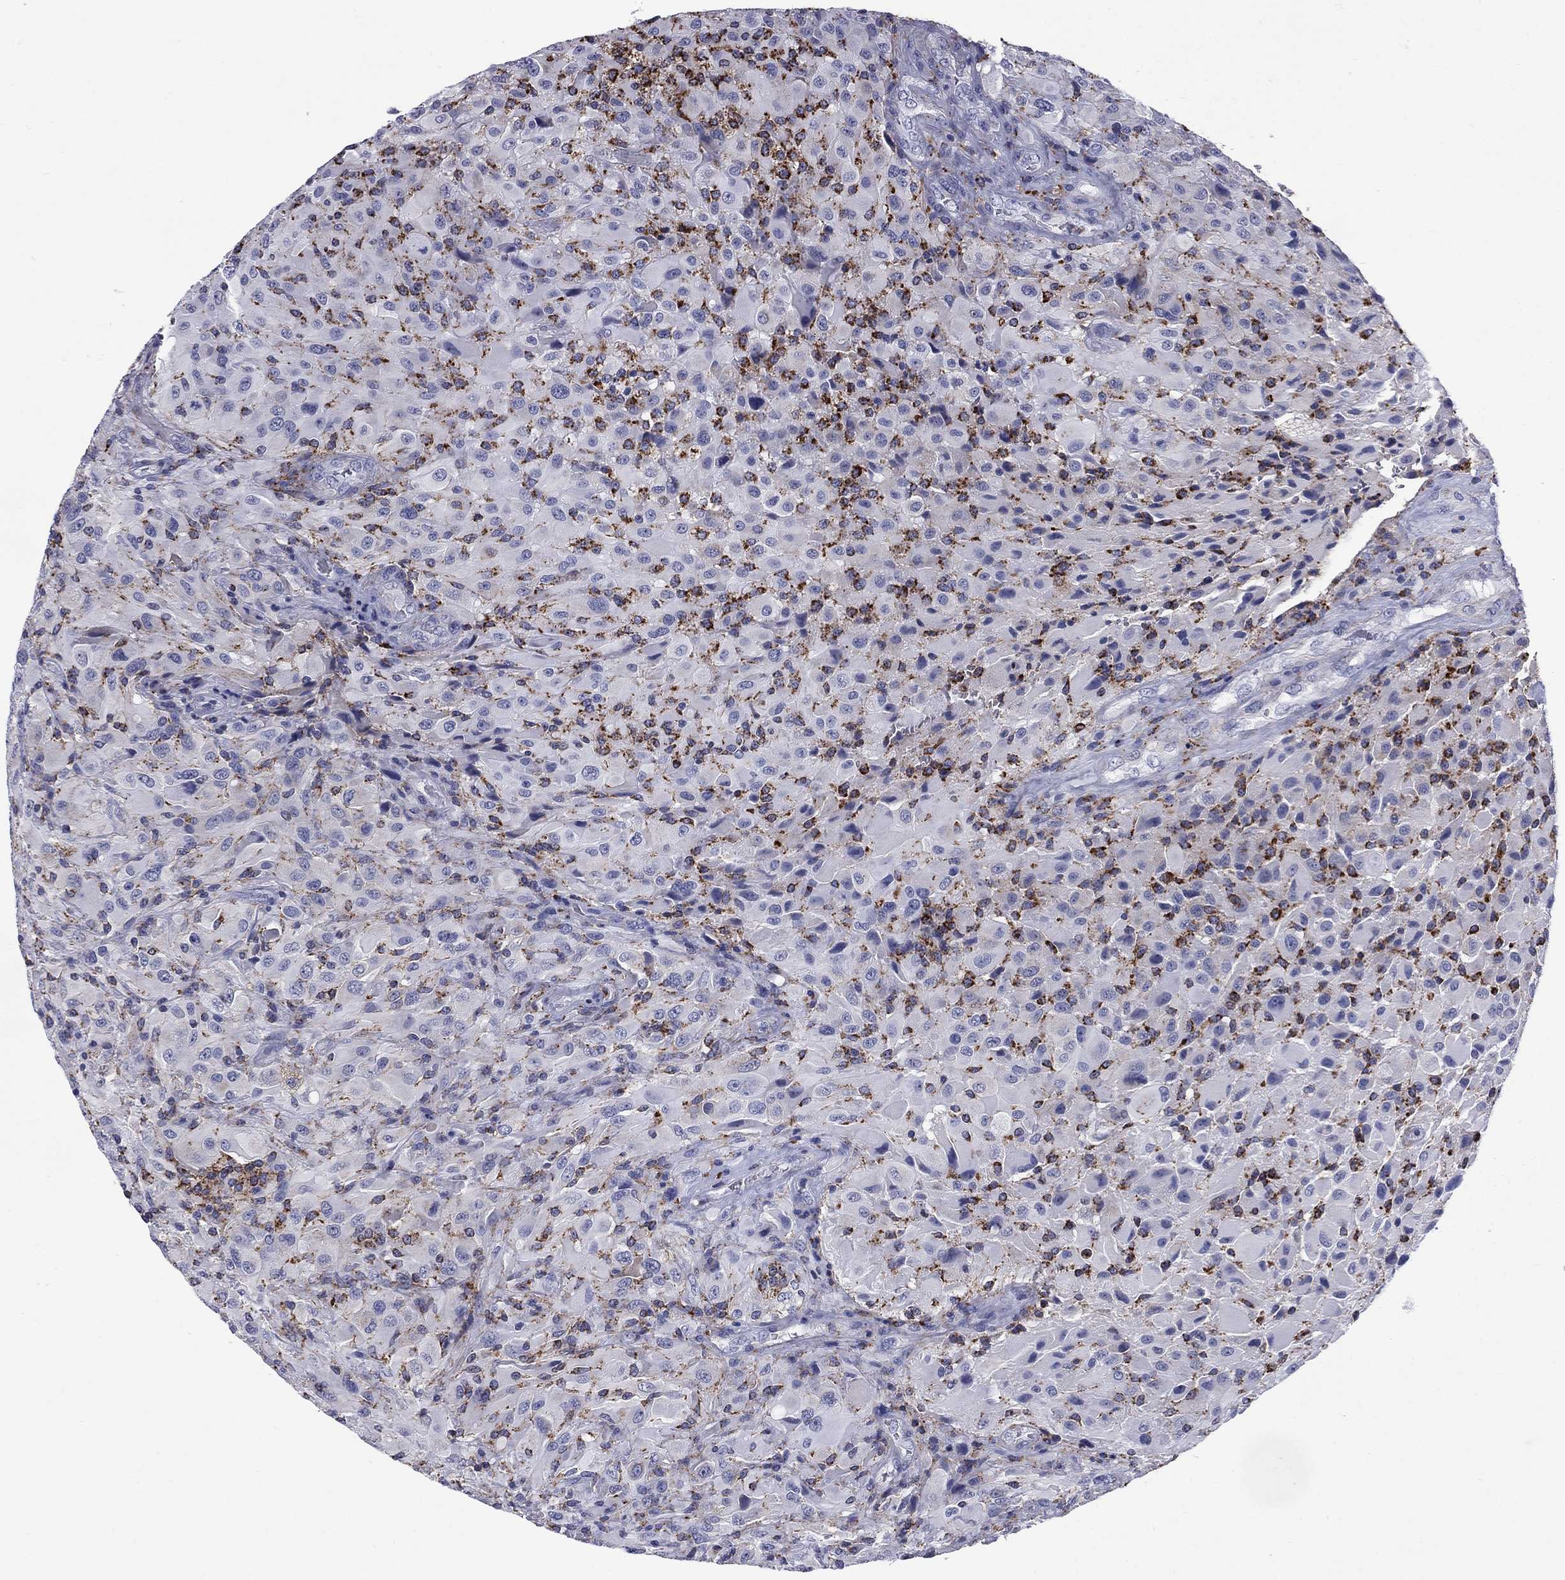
{"staining": {"intensity": "negative", "quantity": "none", "location": "none"}, "tissue": "glioma", "cell_type": "Tumor cells", "image_type": "cancer", "snomed": [{"axis": "morphology", "description": "Glioma, malignant, High grade"}, {"axis": "topography", "description": "Cerebral cortex"}], "caption": "The image displays no significant staining in tumor cells of glioma.", "gene": "MADCAM1", "patient": {"sex": "male", "age": 35}}